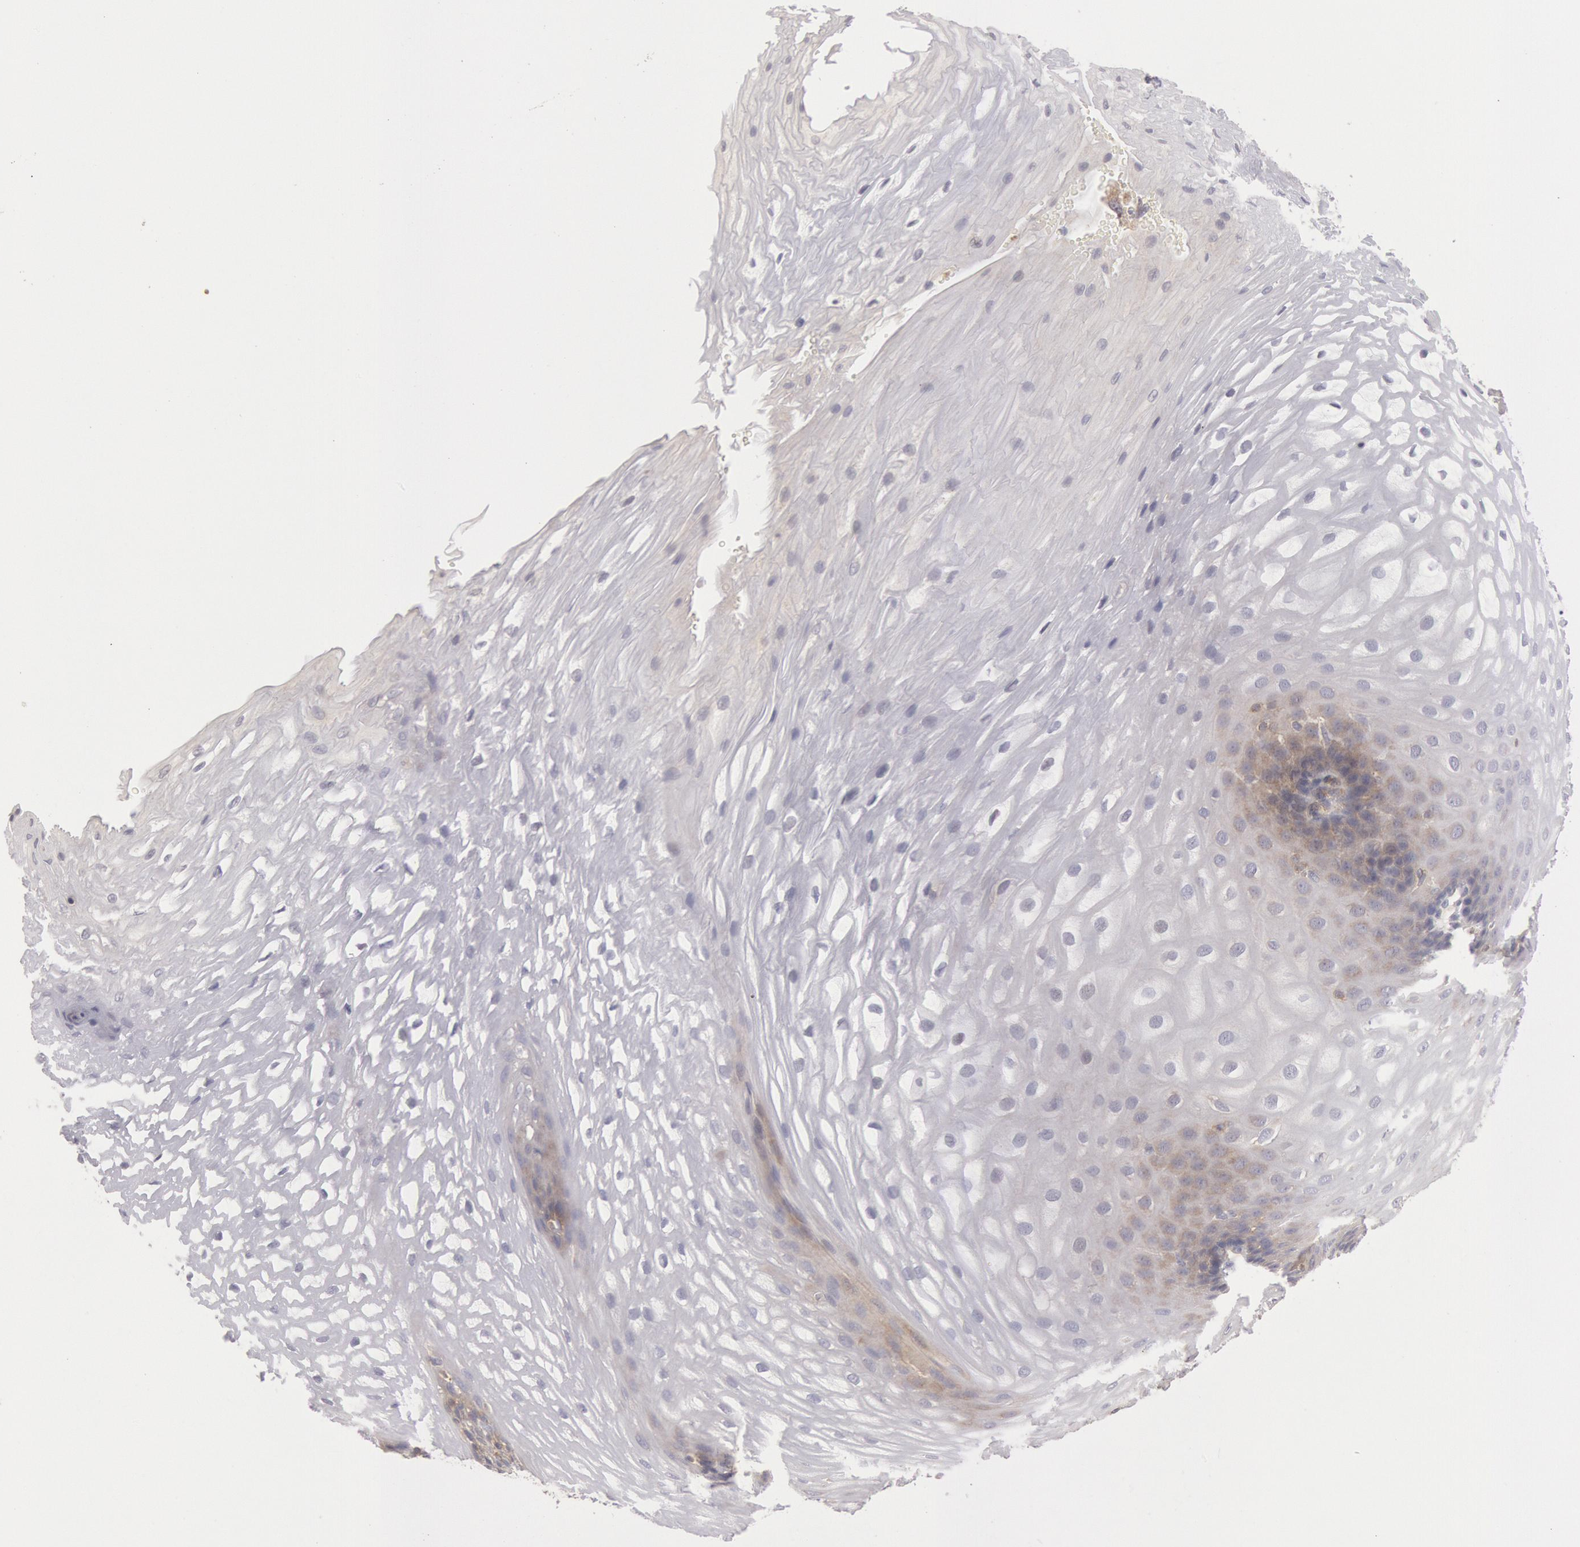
{"staining": {"intensity": "negative", "quantity": "none", "location": "none"}, "tissue": "esophagus", "cell_type": "Squamous epithelial cells", "image_type": "normal", "snomed": [{"axis": "morphology", "description": "Normal tissue, NOS"}, {"axis": "morphology", "description": "Adenocarcinoma, NOS"}, {"axis": "topography", "description": "Esophagus"}, {"axis": "topography", "description": "Stomach"}], "caption": "Squamous epithelial cells show no significant expression in benign esophagus. Nuclei are stained in blue.", "gene": "PIK3R1", "patient": {"sex": "male", "age": 62}}